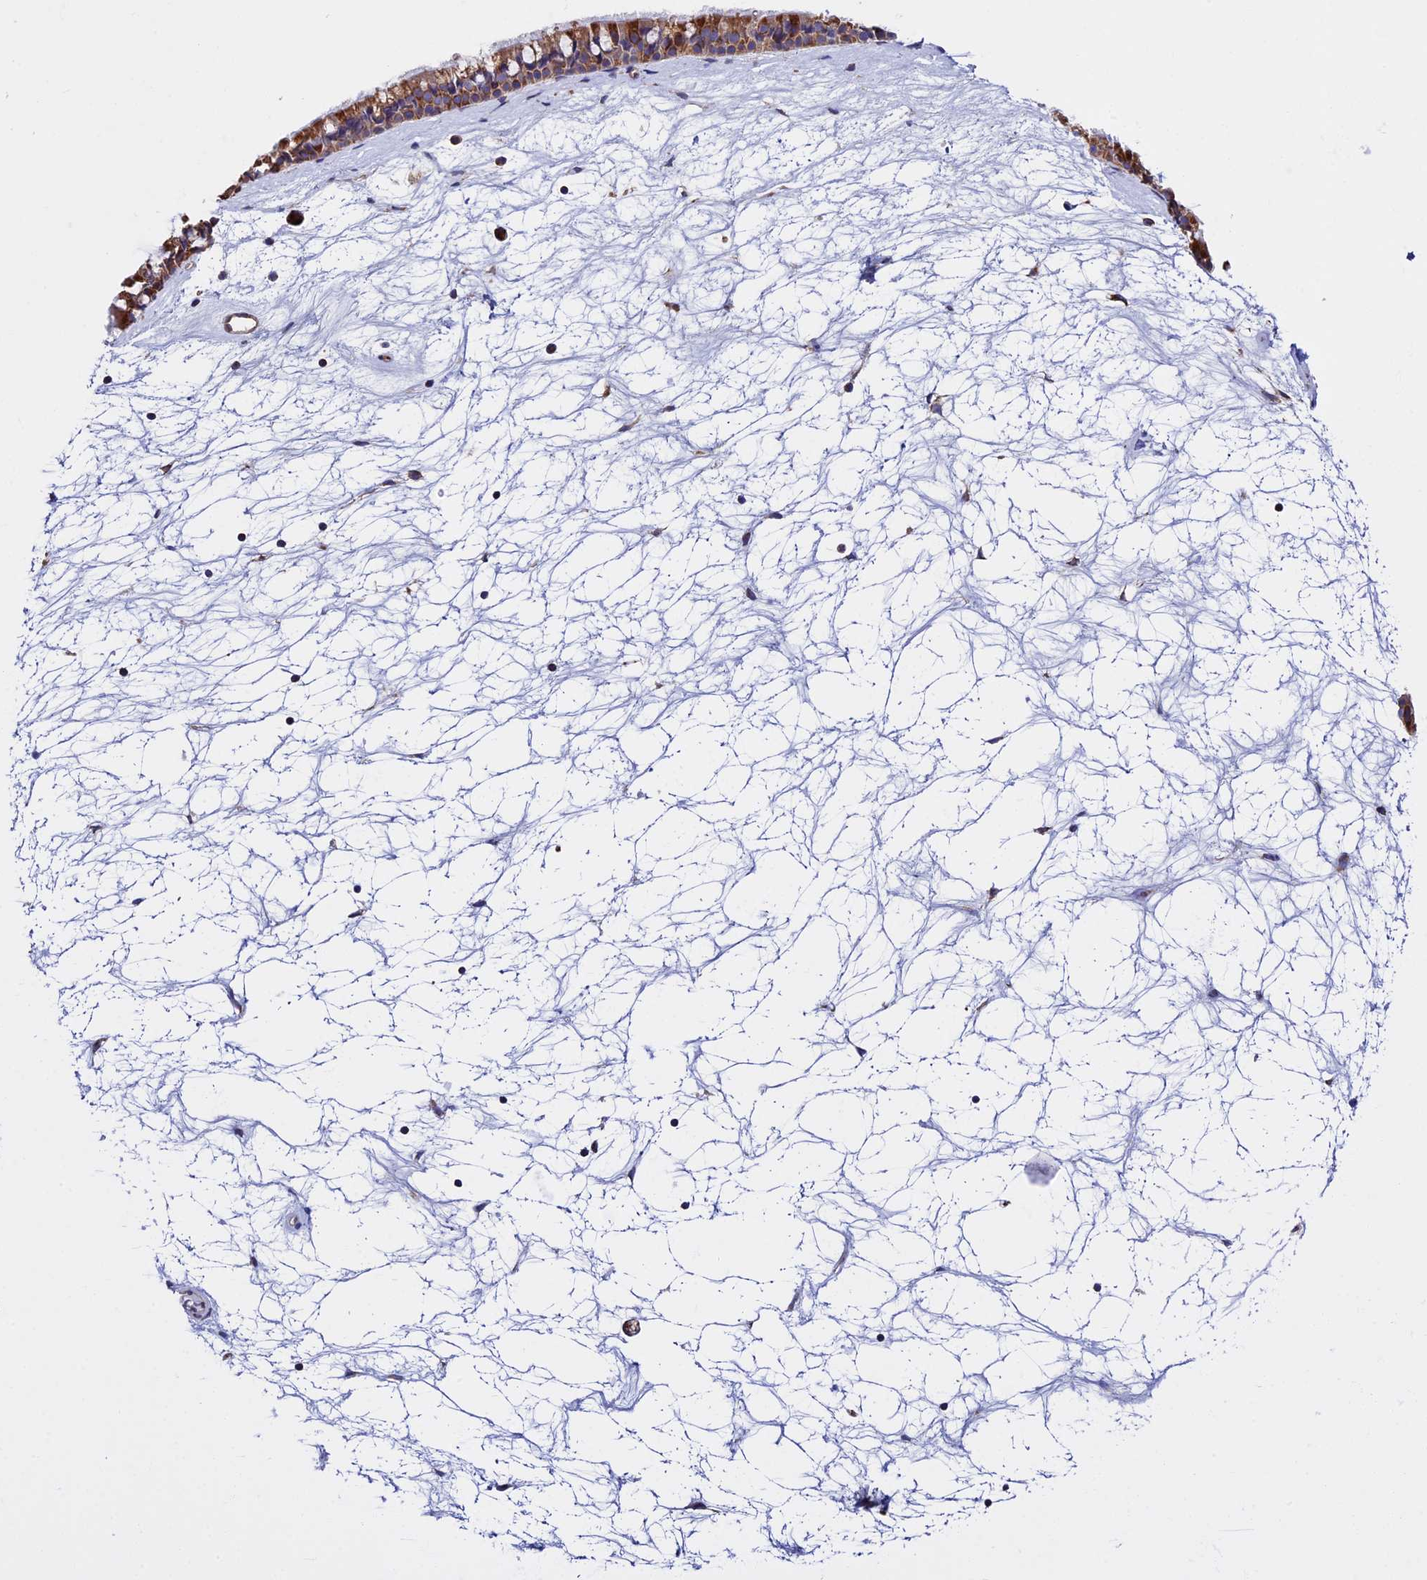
{"staining": {"intensity": "moderate", "quantity": ">75%", "location": "cytoplasmic/membranous"}, "tissue": "nasopharynx", "cell_type": "Respiratory epithelial cells", "image_type": "normal", "snomed": [{"axis": "morphology", "description": "Normal tissue, NOS"}, {"axis": "topography", "description": "Nasopharynx"}], "caption": "Nasopharynx stained with DAB (3,3'-diaminobenzidine) IHC displays medium levels of moderate cytoplasmic/membranous expression in about >75% of respiratory epithelial cells.", "gene": "SLC9A5", "patient": {"sex": "male", "age": 64}}